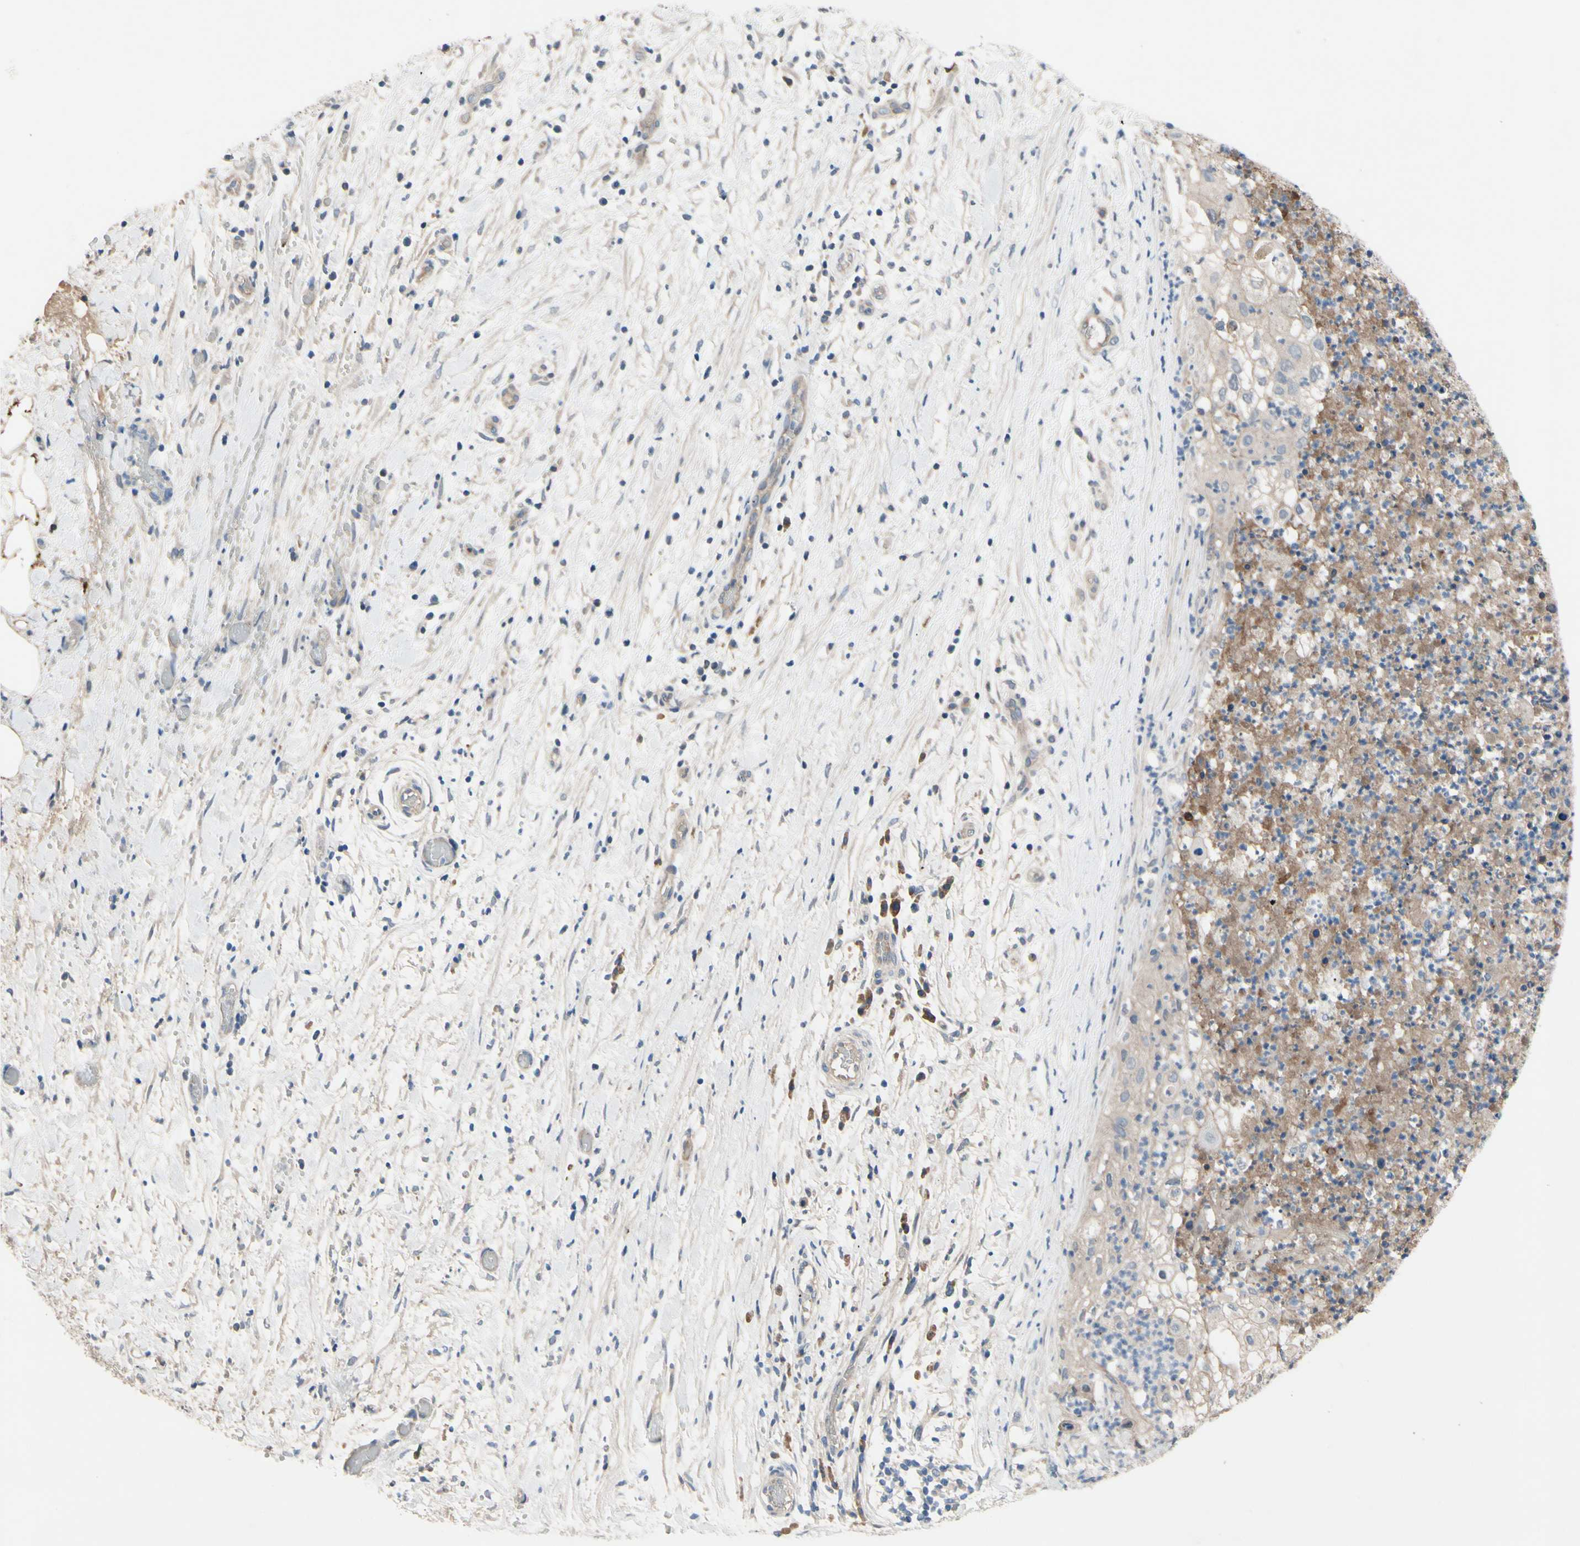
{"staining": {"intensity": "weak", "quantity": "<25%", "location": "cytoplasmic/membranous"}, "tissue": "lung cancer", "cell_type": "Tumor cells", "image_type": "cancer", "snomed": [{"axis": "morphology", "description": "Inflammation, NOS"}, {"axis": "morphology", "description": "Squamous cell carcinoma, NOS"}, {"axis": "topography", "description": "Lymph node"}, {"axis": "topography", "description": "Soft tissue"}, {"axis": "topography", "description": "Lung"}], "caption": "An immunohistochemistry (IHC) micrograph of squamous cell carcinoma (lung) is shown. There is no staining in tumor cells of squamous cell carcinoma (lung).", "gene": "ICAM5", "patient": {"sex": "male", "age": 66}}